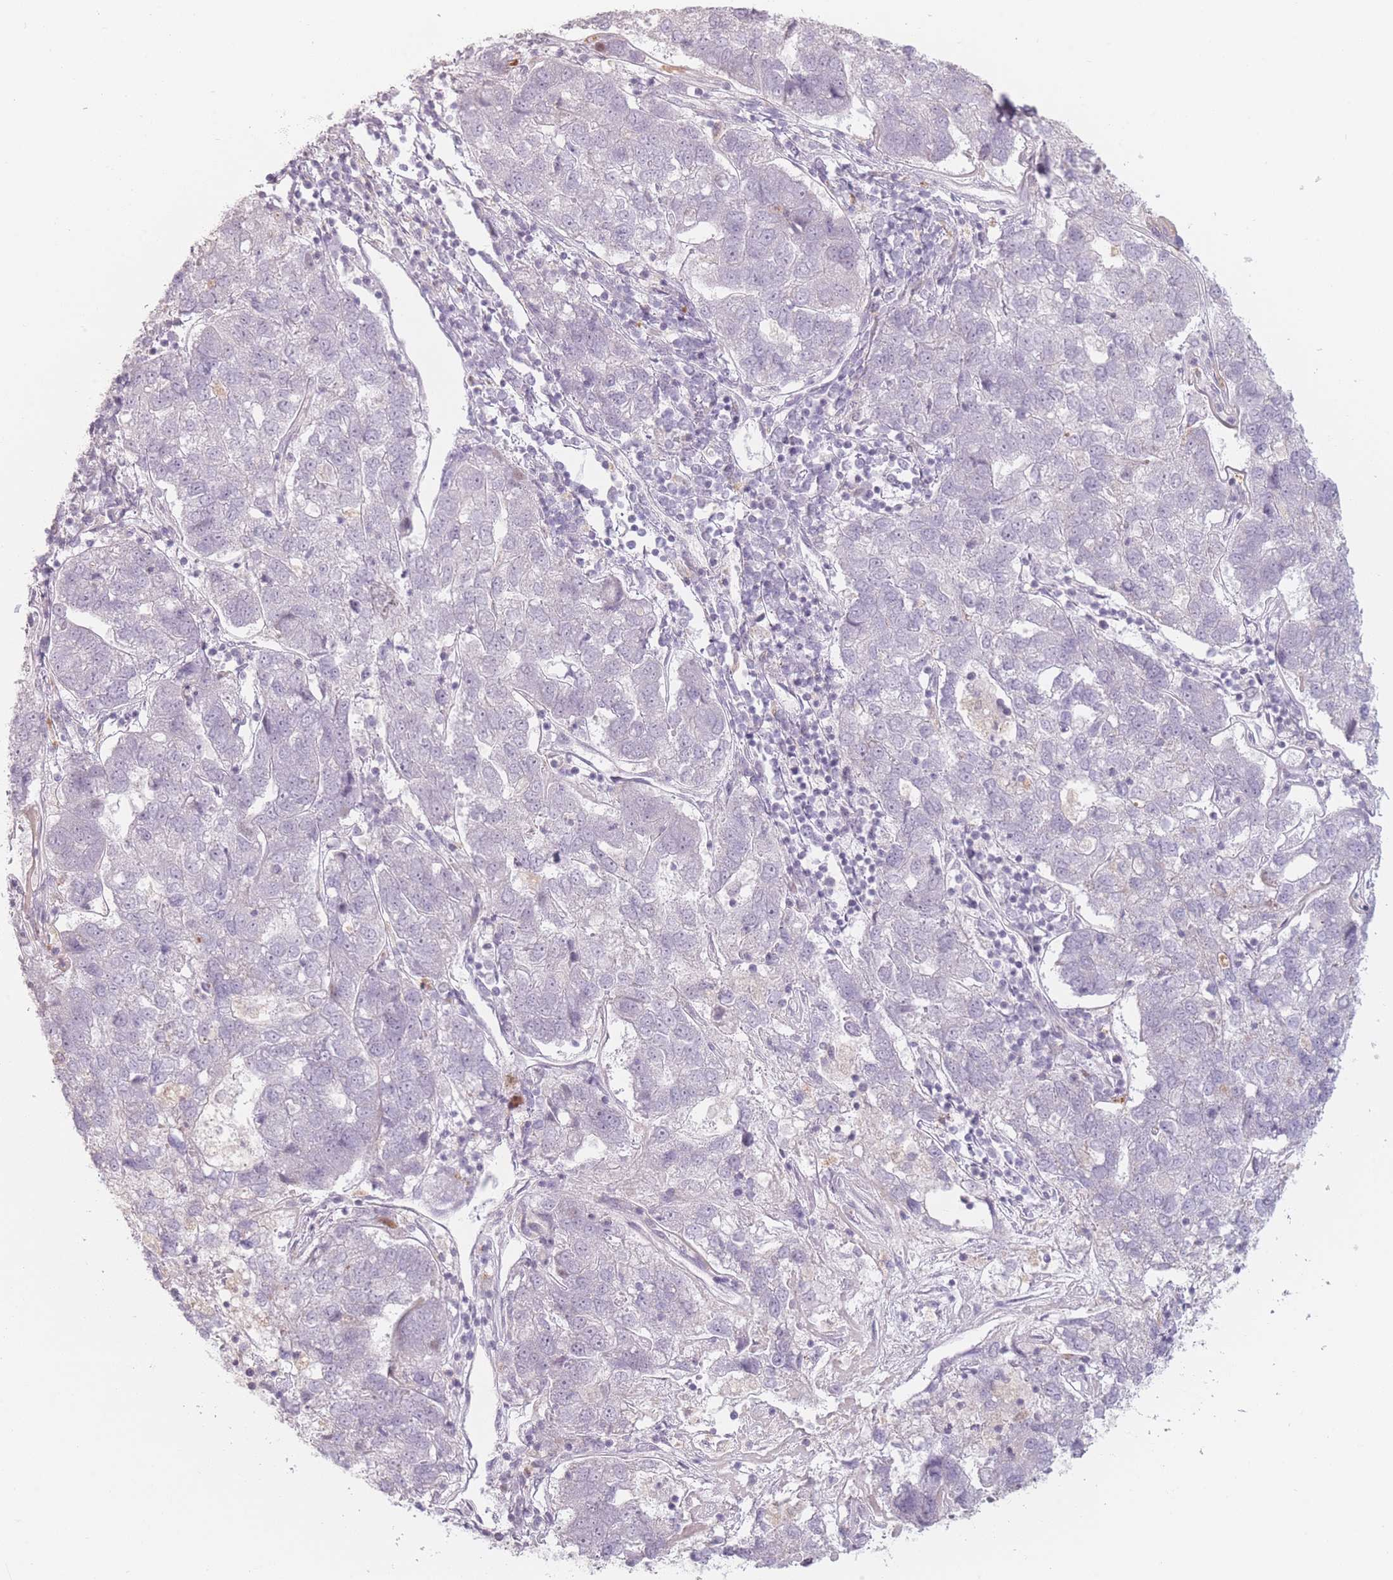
{"staining": {"intensity": "negative", "quantity": "none", "location": "none"}, "tissue": "pancreatic cancer", "cell_type": "Tumor cells", "image_type": "cancer", "snomed": [{"axis": "morphology", "description": "Adenocarcinoma, NOS"}, {"axis": "topography", "description": "Pancreas"}], "caption": "Histopathology image shows no significant protein staining in tumor cells of pancreatic adenocarcinoma.", "gene": "OR10C1", "patient": {"sex": "female", "age": 61}}